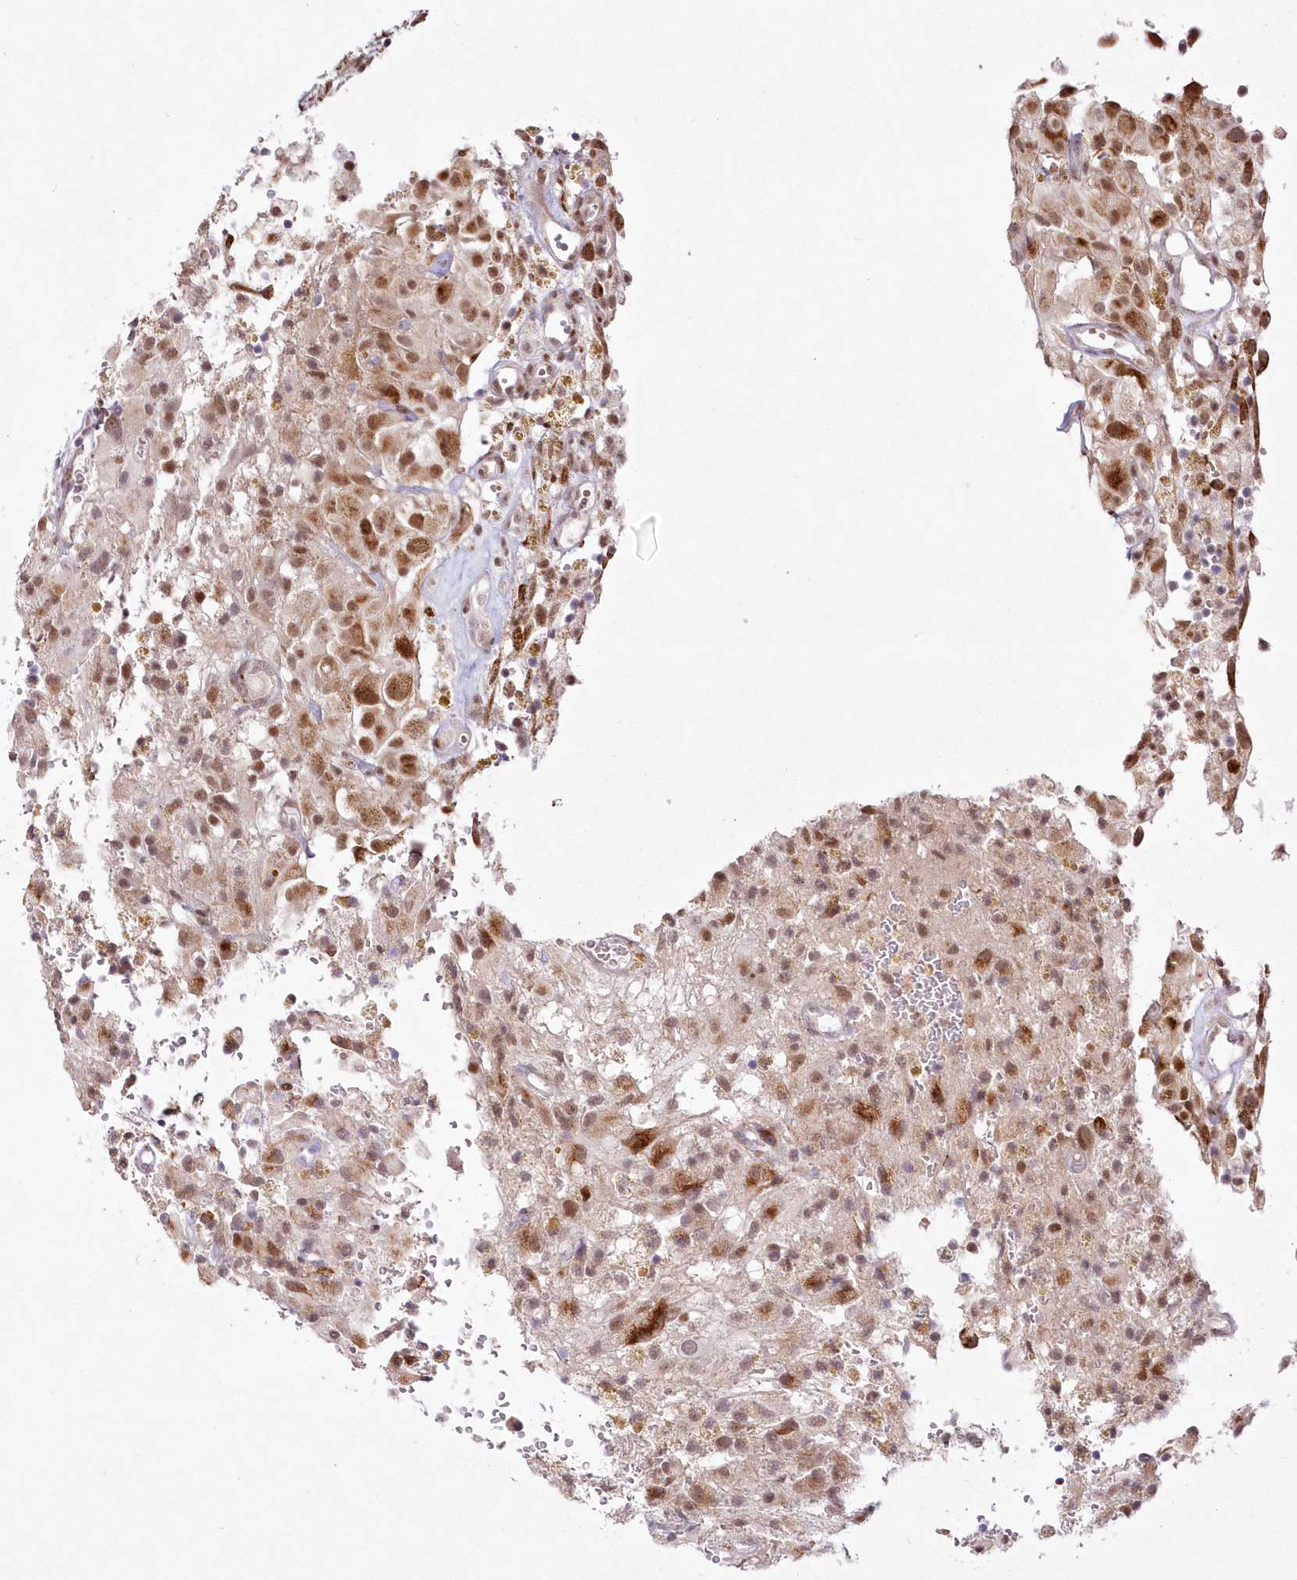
{"staining": {"intensity": "moderate", "quantity": ">75%", "location": "nuclear"}, "tissue": "glioma", "cell_type": "Tumor cells", "image_type": "cancer", "snomed": [{"axis": "morphology", "description": "Glioma, malignant, High grade"}, {"axis": "topography", "description": "Brain"}], "caption": "Tumor cells display moderate nuclear positivity in approximately >75% of cells in malignant glioma (high-grade). The staining was performed using DAB (3,3'-diaminobenzidine) to visualize the protein expression in brown, while the nuclei were stained in blue with hematoxylin (Magnification: 20x).", "gene": "LDB1", "patient": {"sex": "female", "age": 59}}